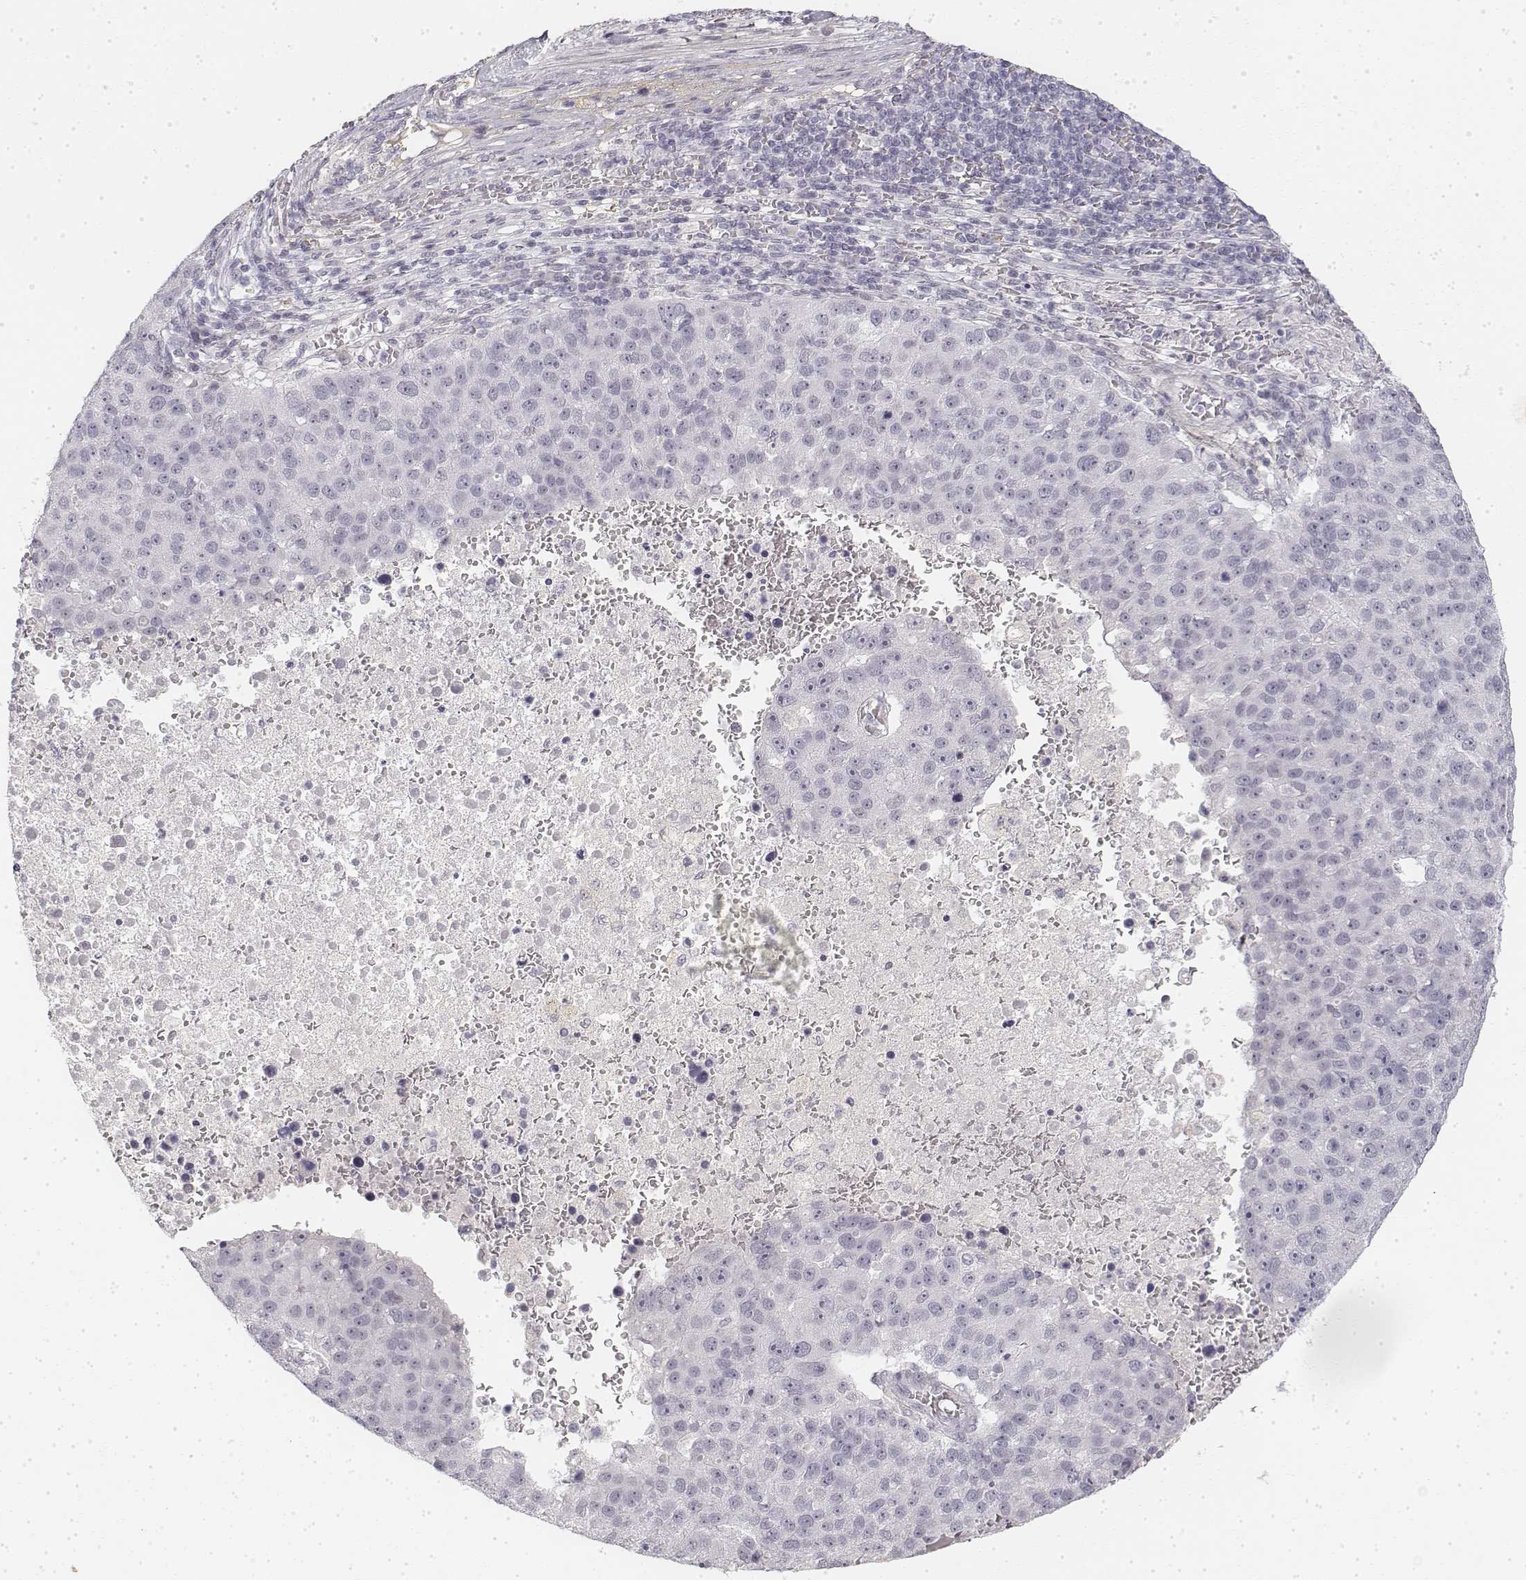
{"staining": {"intensity": "negative", "quantity": "none", "location": "none"}, "tissue": "pancreatic cancer", "cell_type": "Tumor cells", "image_type": "cancer", "snomed": [{"axis": "morphology", "description": "Adenocarcinoma, NOS"}, {"axis": "topography", "description": "Pancreas"}], "caption": "Tumor cells are negative for brown protein staining in pancreatic adenocarcinoma. Nuclei are stained in blue.", "gene": "KRT84", "patient": {"sex": "female", "age": 61}}